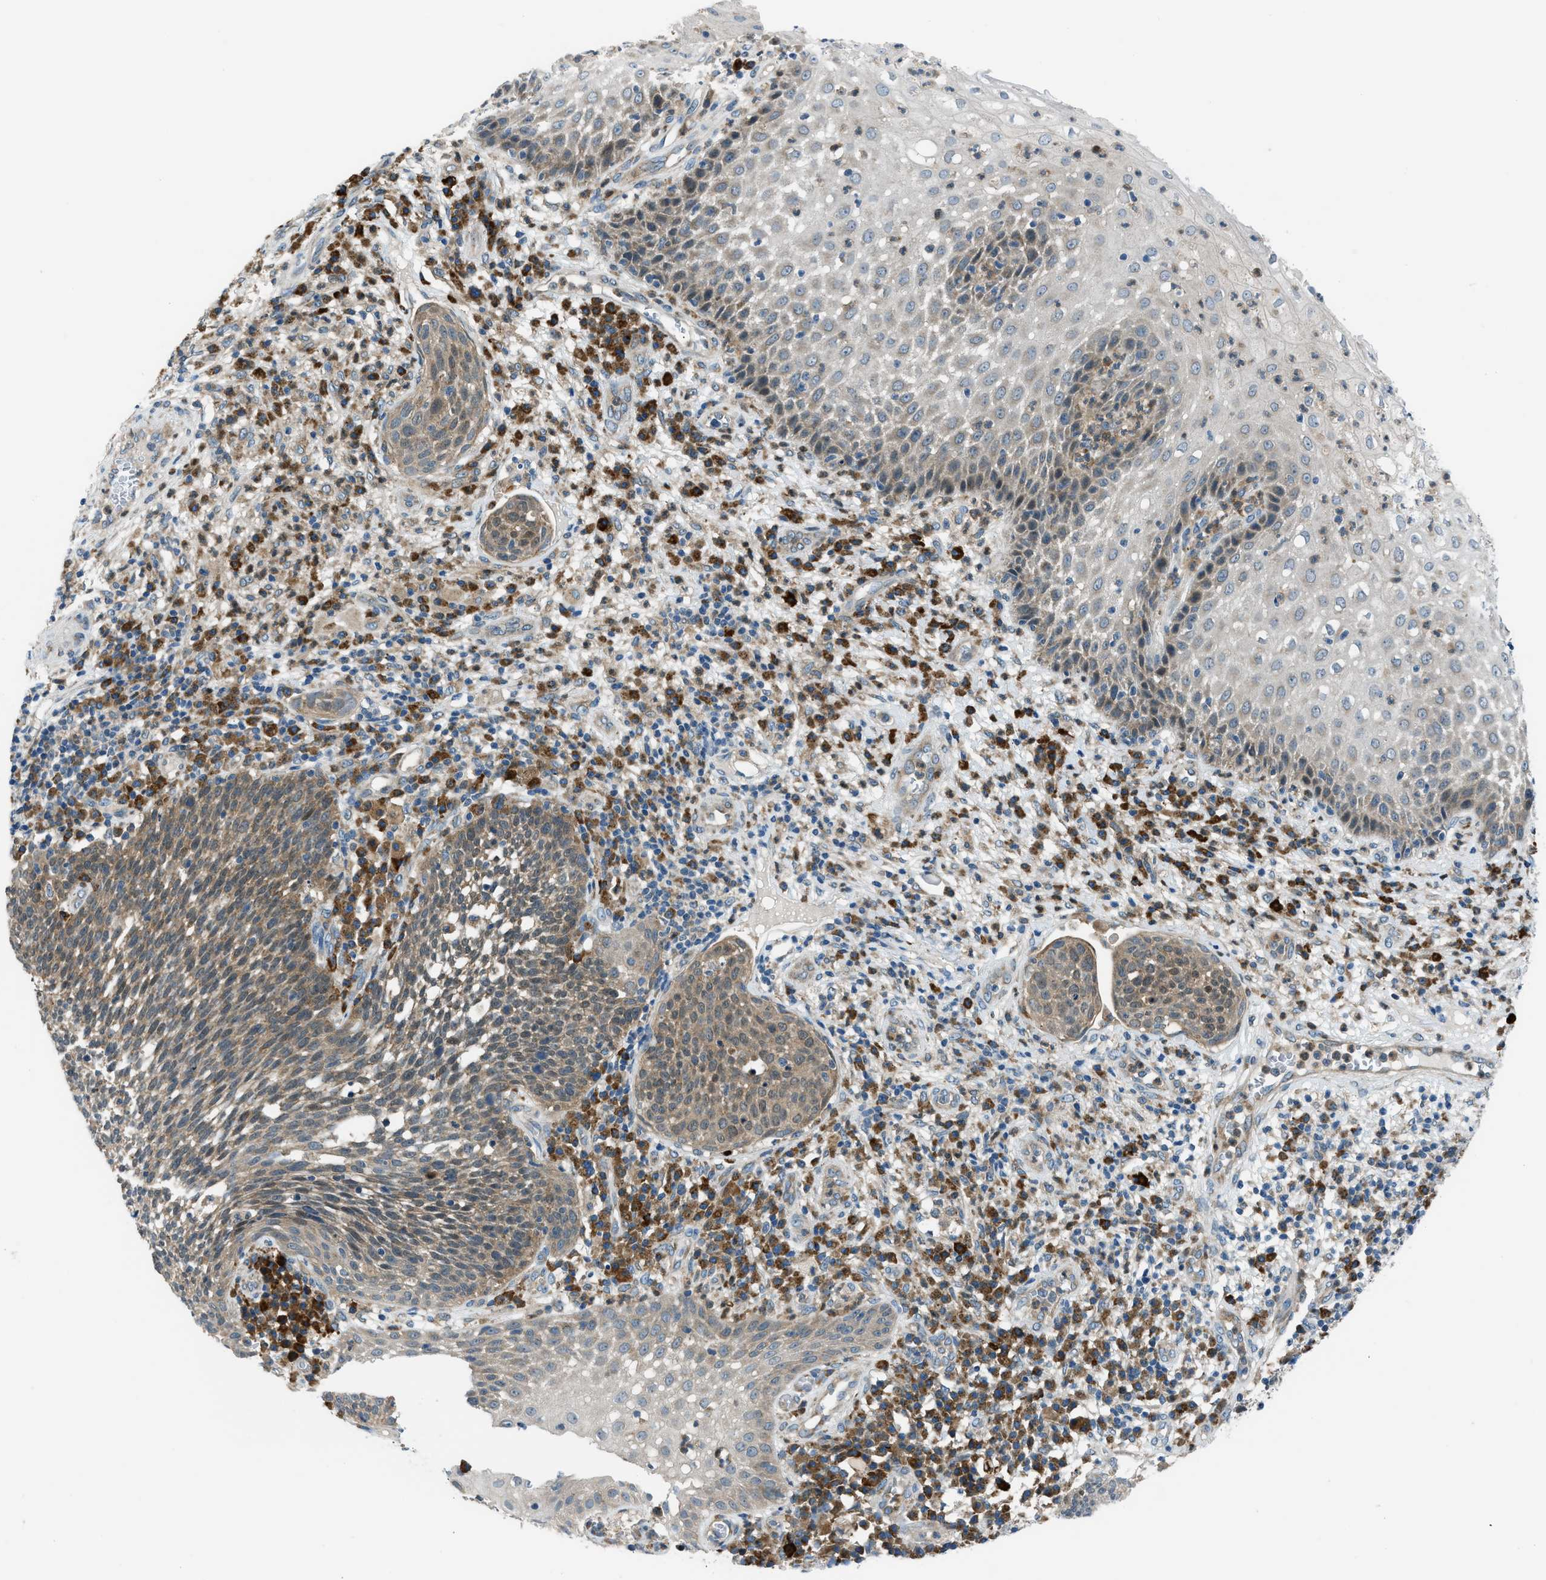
{"staining": {"intensity": "weak", "quantity": ">75%", "location": "cytoplasmic/membranous"}, "tissue": "cervical cancer", "cell_type": "Tumor cells", "image_type": "cancer", "snomed": [{"axis": "morphology", "description": "Squamous cell carcinoma, NOS"}, {"axis": "topography", "description": "Cervix"}], "caption": "Squamous cell carcinoma (cervical) tissue exhibits weak cytoplasmic/membranous expression in approximately >75% of tumor cells, visualized by immunohistochemistry.", "gene": "EDARADD", "patient": {"sex": "female", "age": 34}}